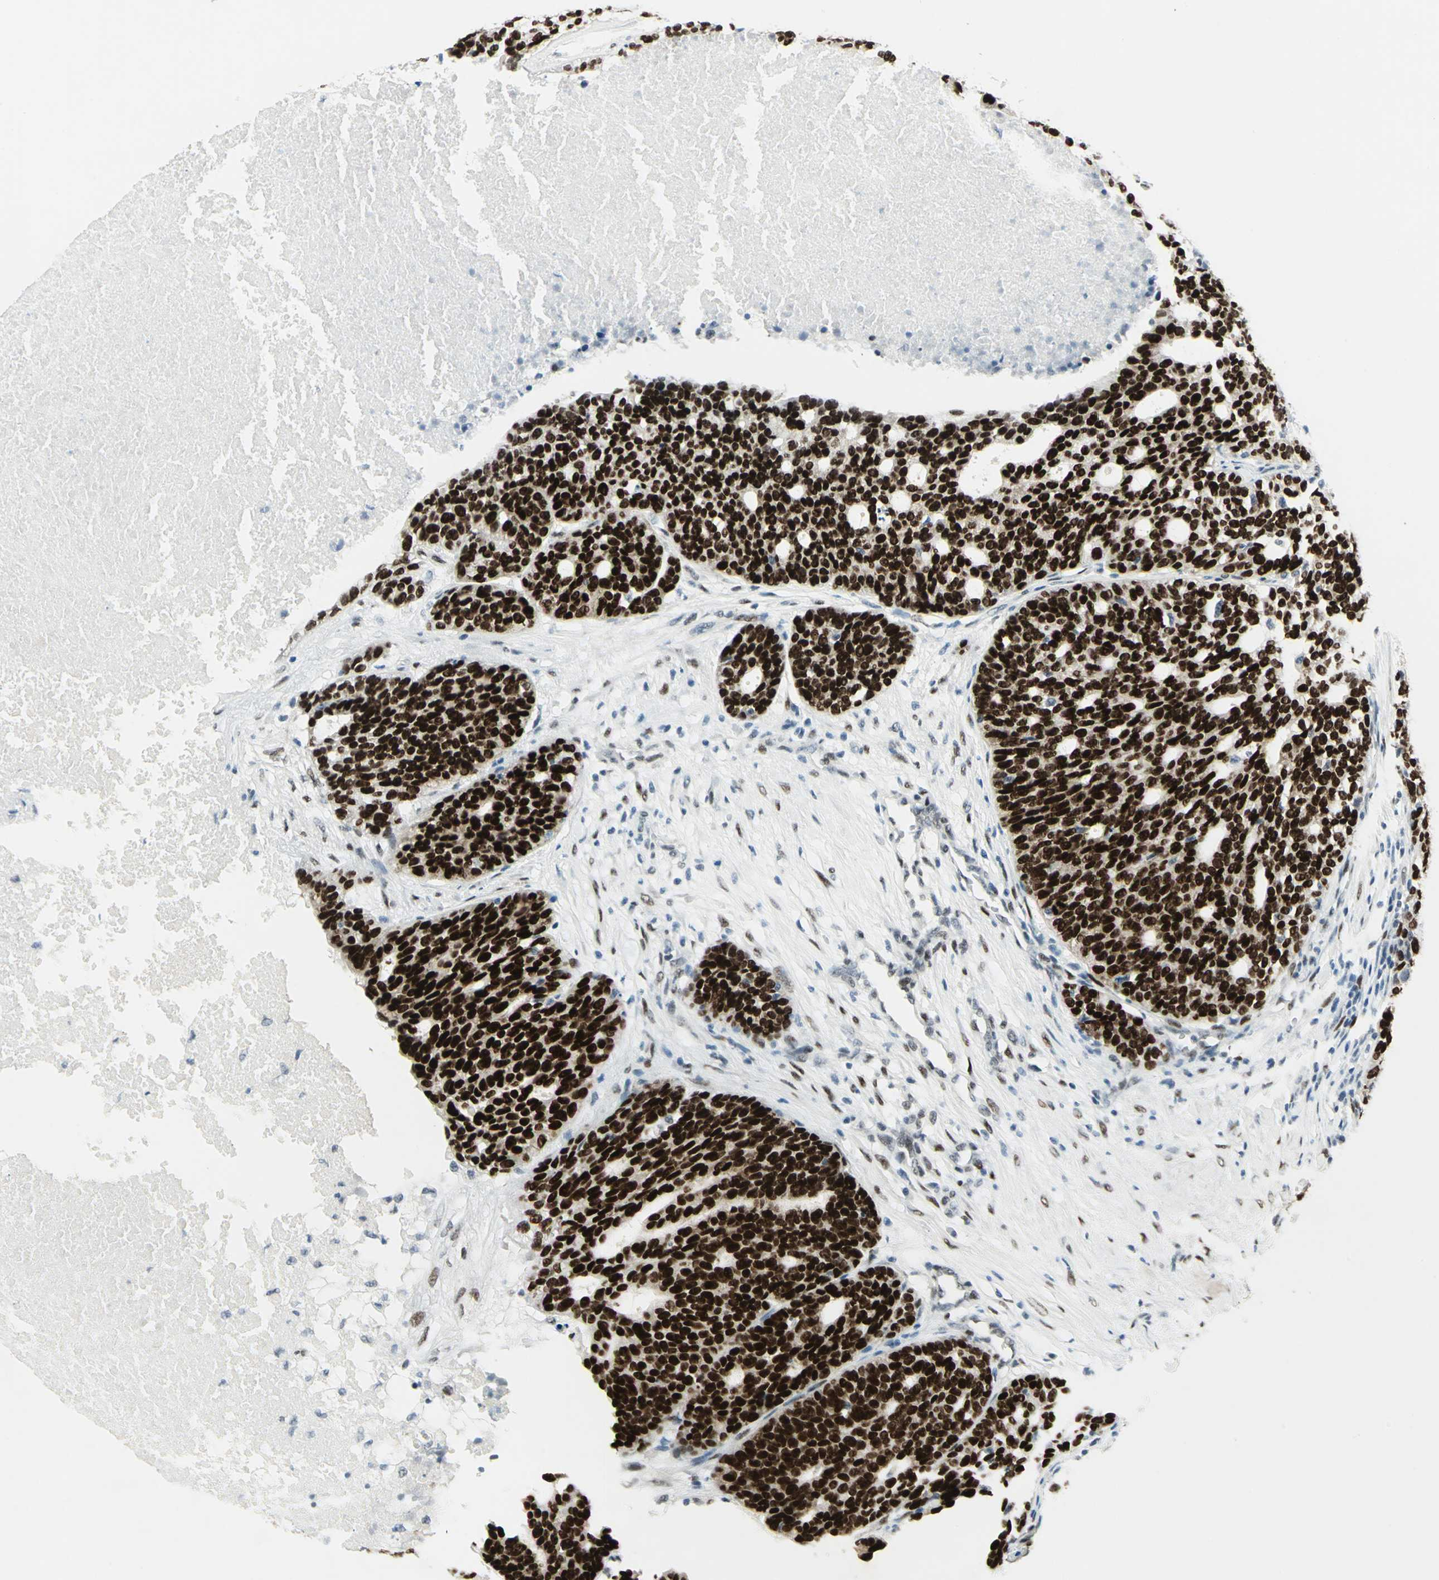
{"staining": {"intensity": "strong", "quantity": ">75%", "location": "nuclear"}, "tissue": "ovarian cancer", "cell_type": "Tumor cells", "image_type": "cancer", "snomed": [{"axis": "morphology", "description": "Cystadenocarcinoma, serous, NOS"}, {"axis": "topography", "description": "Ovary"}], "caption": "Ovarian cancer (serous cystadenocarcinoma) tissue displays strong nuclear expression in approximately >75% of tumor cells, visualized by immunohistochemistry. (DAB = brown stain, brightfield microscopy at high magnification).", "gene": "MEIS2", "patient": {"sex": "female", "age": 59}}